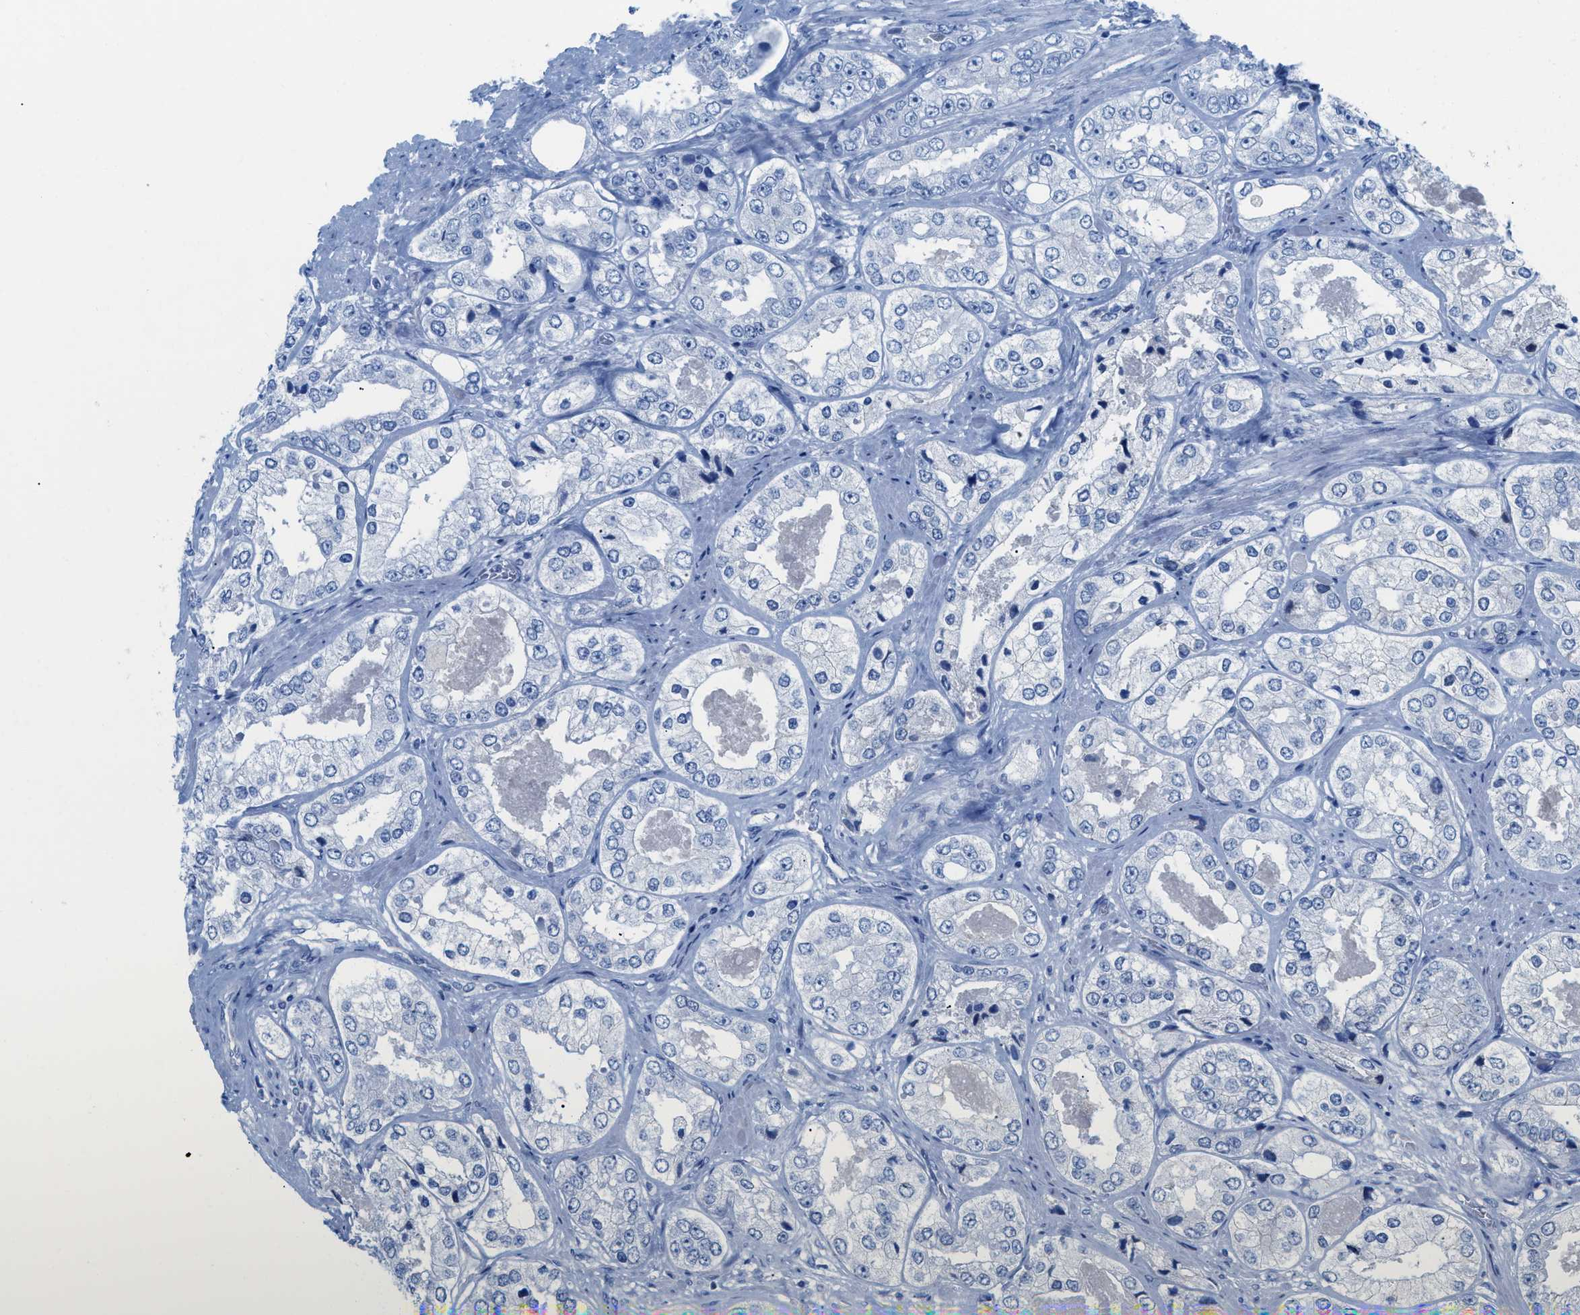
{"staining": {"intensity": "negative", "quantity": "none", "location": "none"}, "tissue": "prostate cancer", "cell_type": "Tumor cells", "image_type": "cancer", "snomed": [{"axis": "morphology", "description": "Adenocarcinoma, High grade"}, {"axis": "topography", "description": "Prostate"}], "caption": "This is a histopathology image of IHC staining of prostate high-grade adenocarcinoma, which shows no staining in tumor cells.", "gene": "TCL1A", "patient": {"sex": "male", "age": 61}}